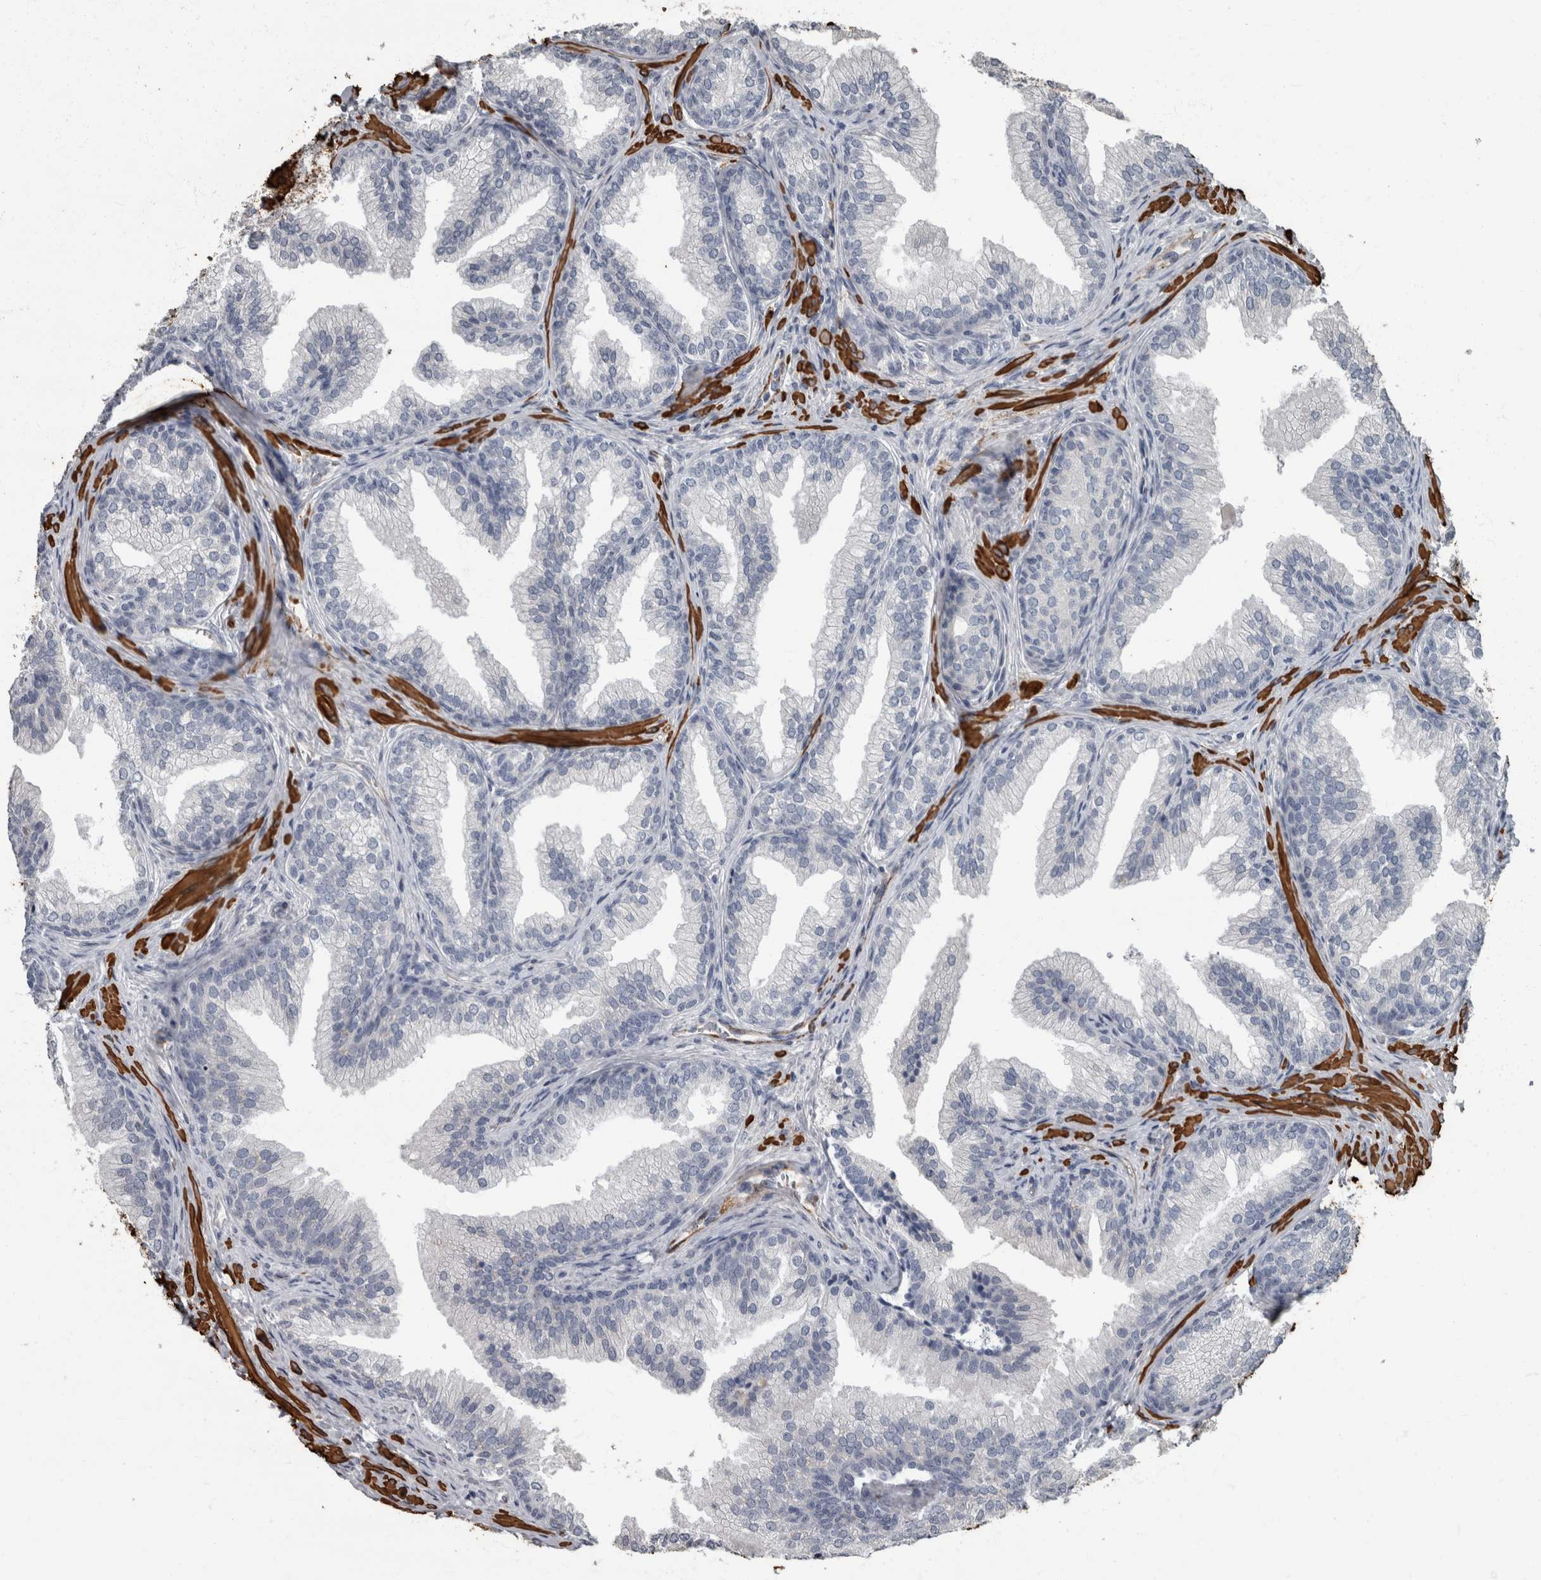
{"staining": {"intensity": "negative", "quantity": "none", "location": "none"}, "tissue": "prostate", "cell_type": "Glandular cells", "image_type": "normal", "snomed": [{"axis": "morphology", "description": "Normal tissue, NOS"}, {"axis": "topography", "description": "Prostate"}], "caption": "Image shows no significant protein positivity in glandular cells of benign prostate. (Immunohistochemistry, brightfield microscopy, high magnification).", "gene": "MASTL", "patient": {"sex": "male", "age": 76}}